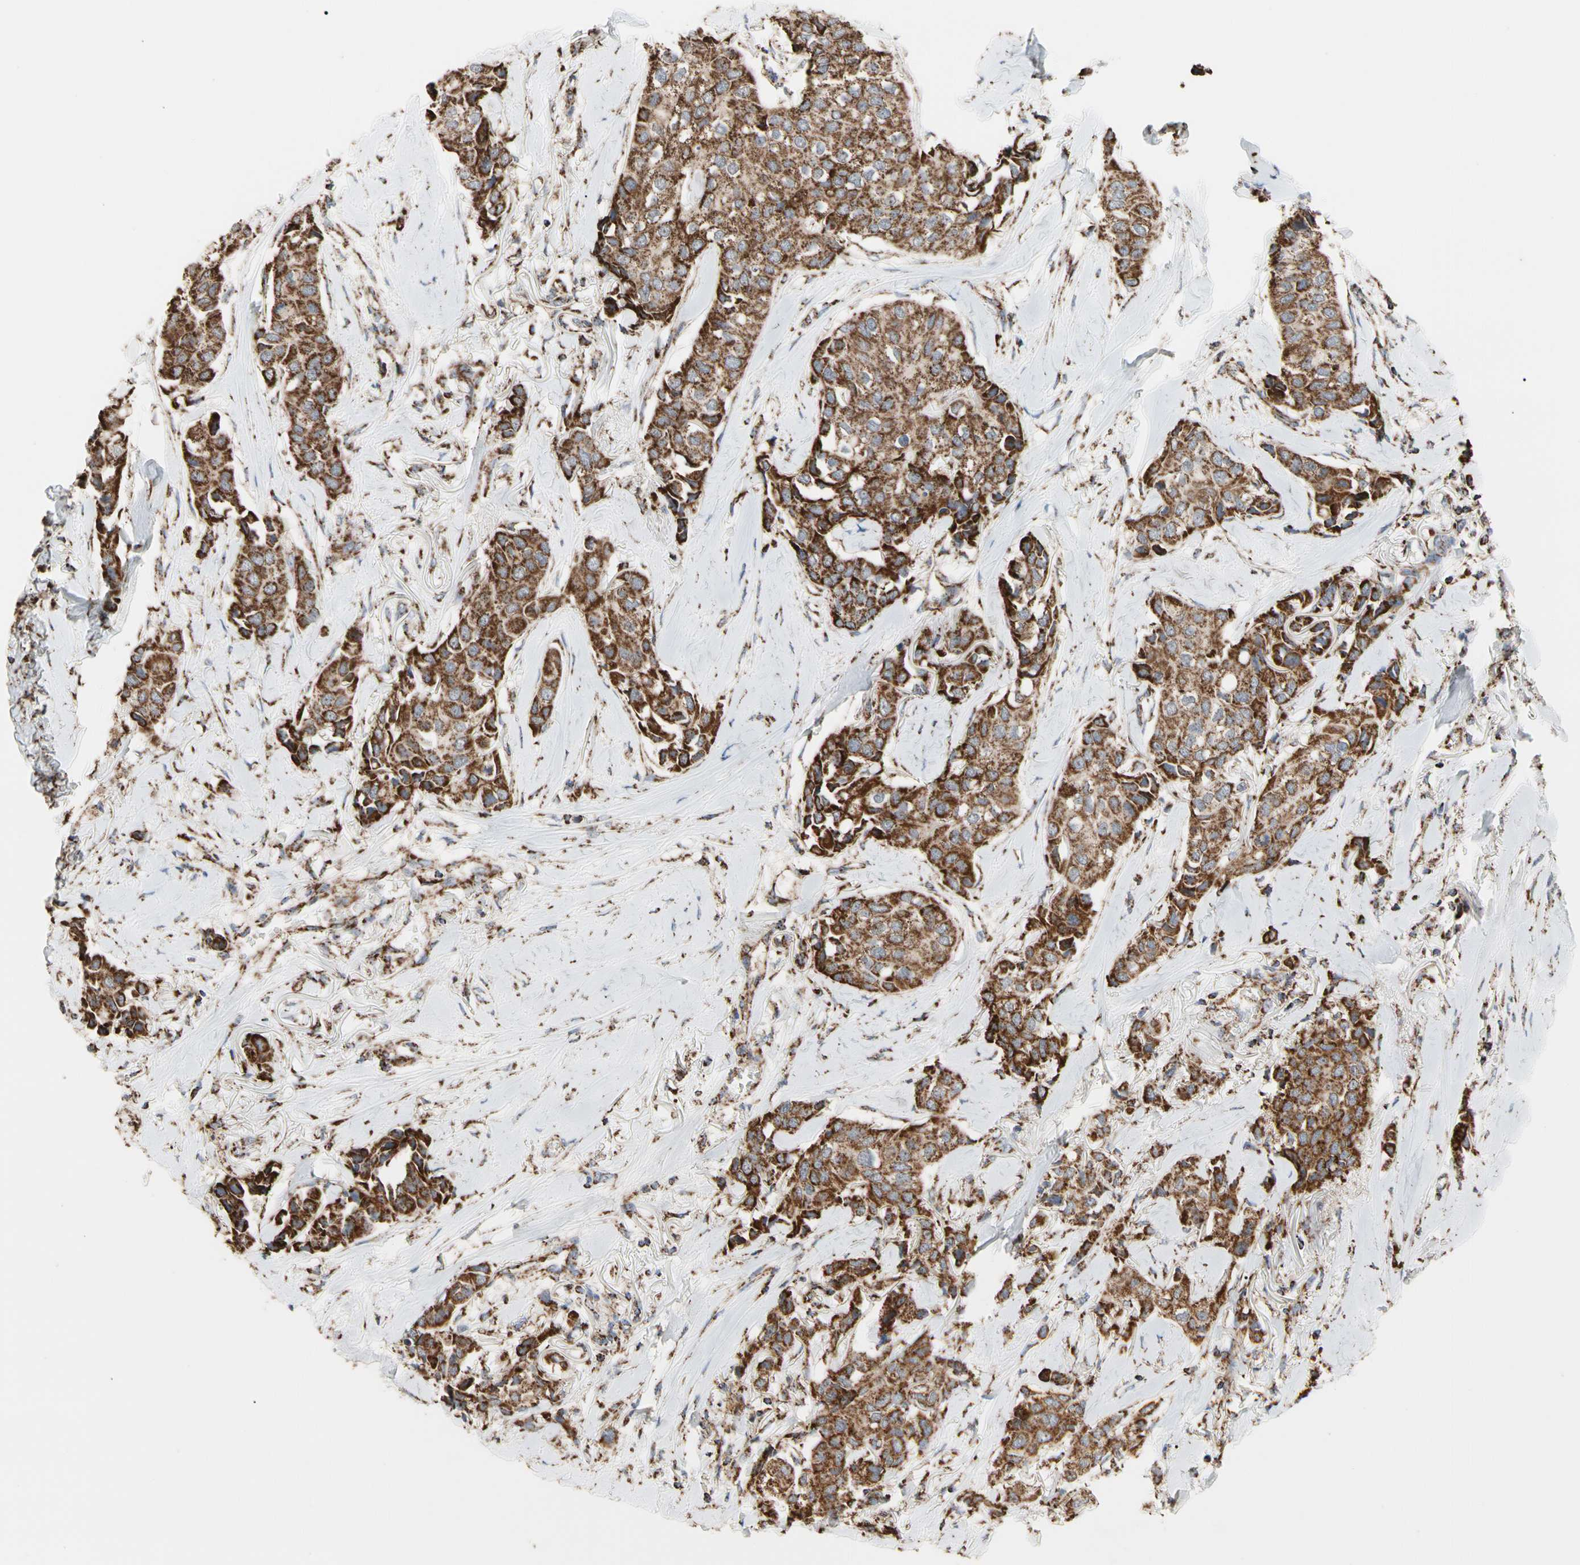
{"staining": {"intensity": "strong", "quantity": ">75%", "location": "cytoplasmic/membranous"}, "tissue": "breast cancer", "cell_type": "Tumor cells", "image_type": "cancer", "snomed": [{"axis": "morphology", "description": "Duct carcinoma"}, {"axis": "topography", "description": "Breast"}], "caption": "Breast cancer stained with immunohistochemistry shows strong cytoplasmic/membranous expression in about >75% of tumor cells. (brown staining indicates protein expression, while blue staining denotes nuclei).", "gene": "FAM110B", "patient": {"sex": "female", "age": 80}}